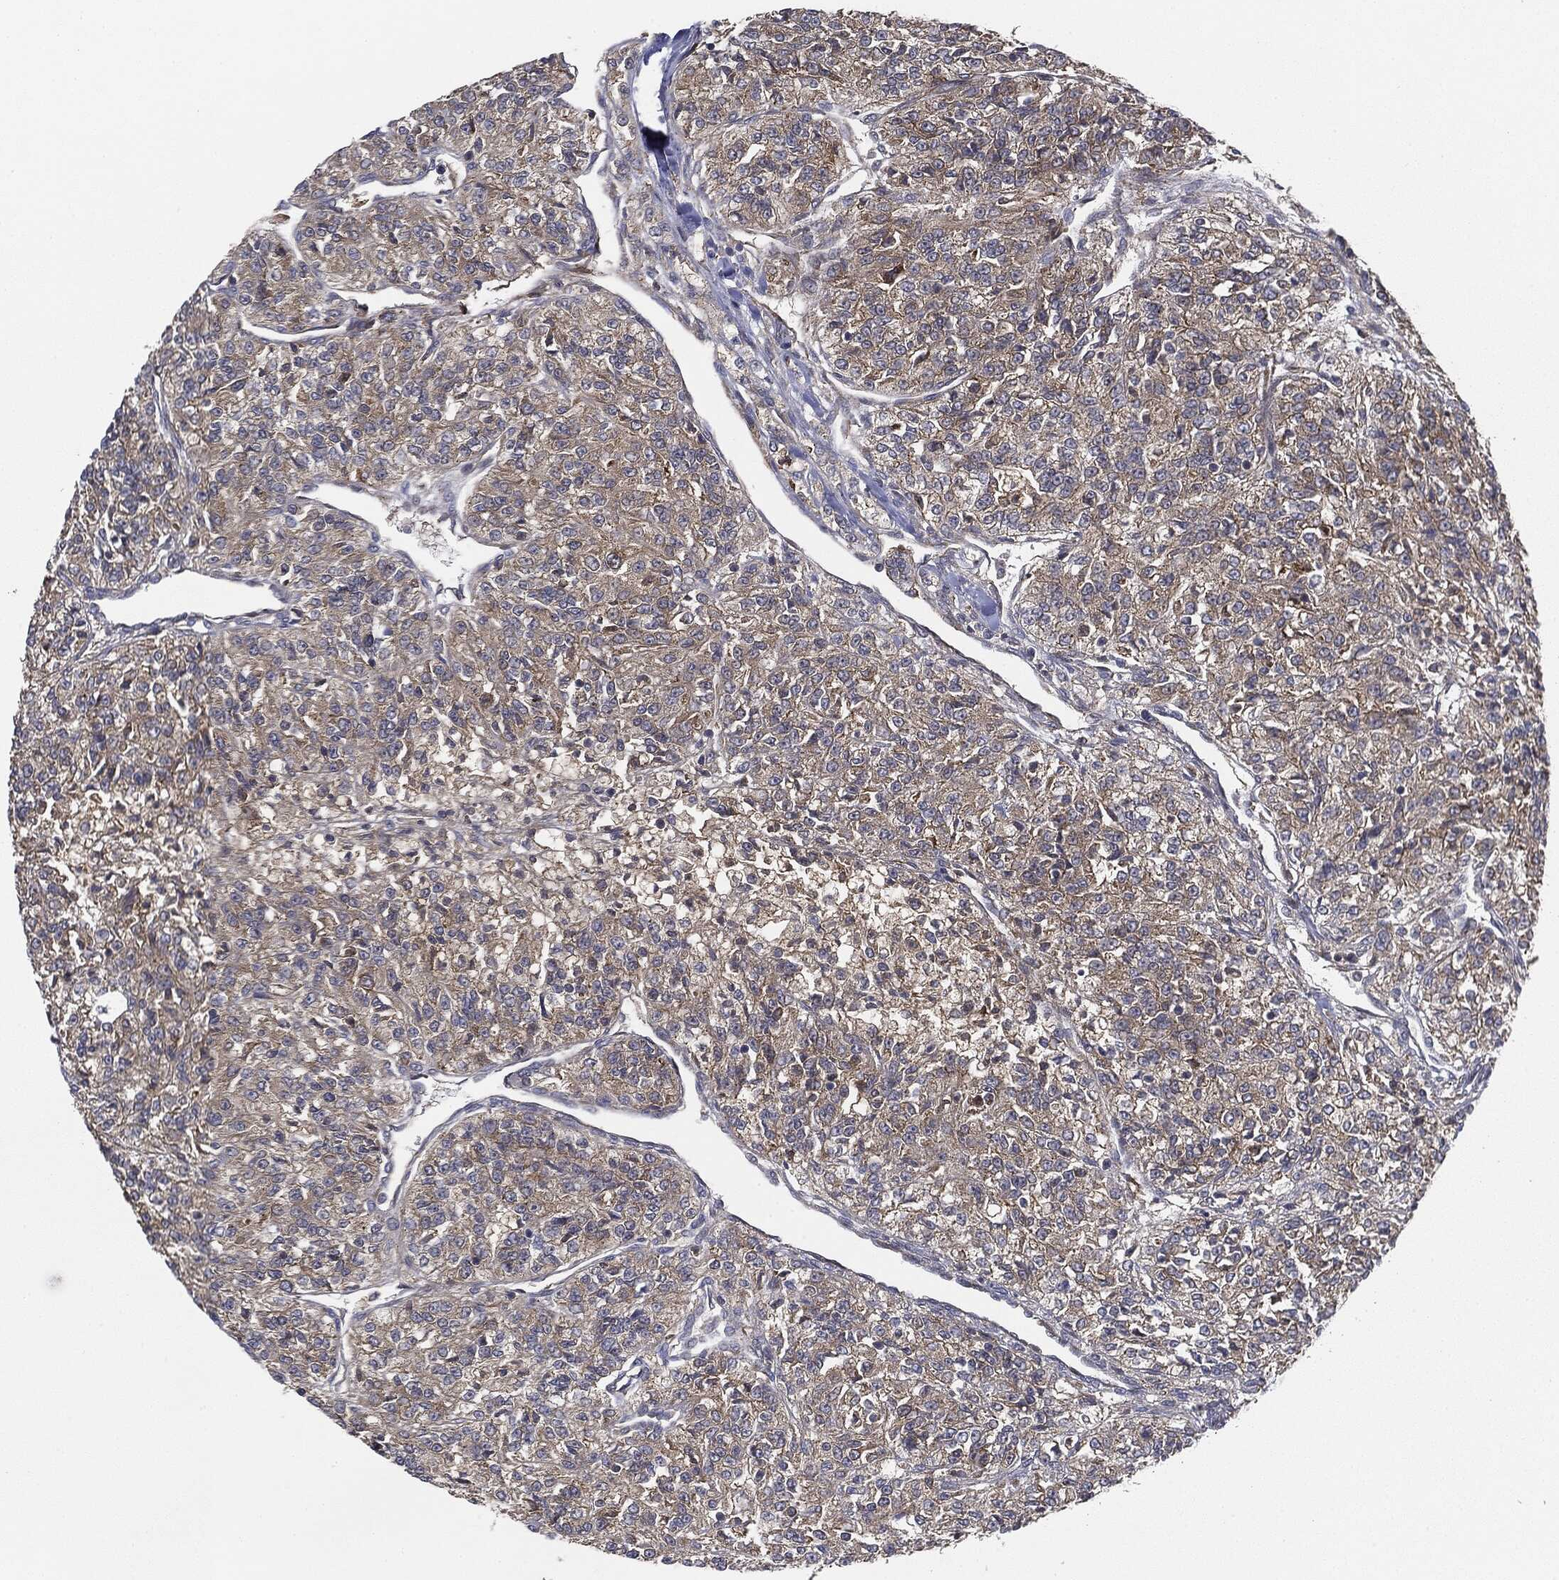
{"staining": {"intensity": "weak", "quantity": "<25%", "location": "cytoplasmic/membranous"}, "tissue": "renal cancer", "cell_type": "Tumor cells", "image_type": "cancer", "snomed": [{"axis": "morphology", "description": "Adenocarcinoma, NOS"}, {"axis": "topography", "description": "Kidney"}], "caption": "Protein analysis of adenocarcinoma (renal) displays no significant staining in tumor cells.", "gene": "EIF2AK2", "patient": {"sex": "female", "age": 63}}